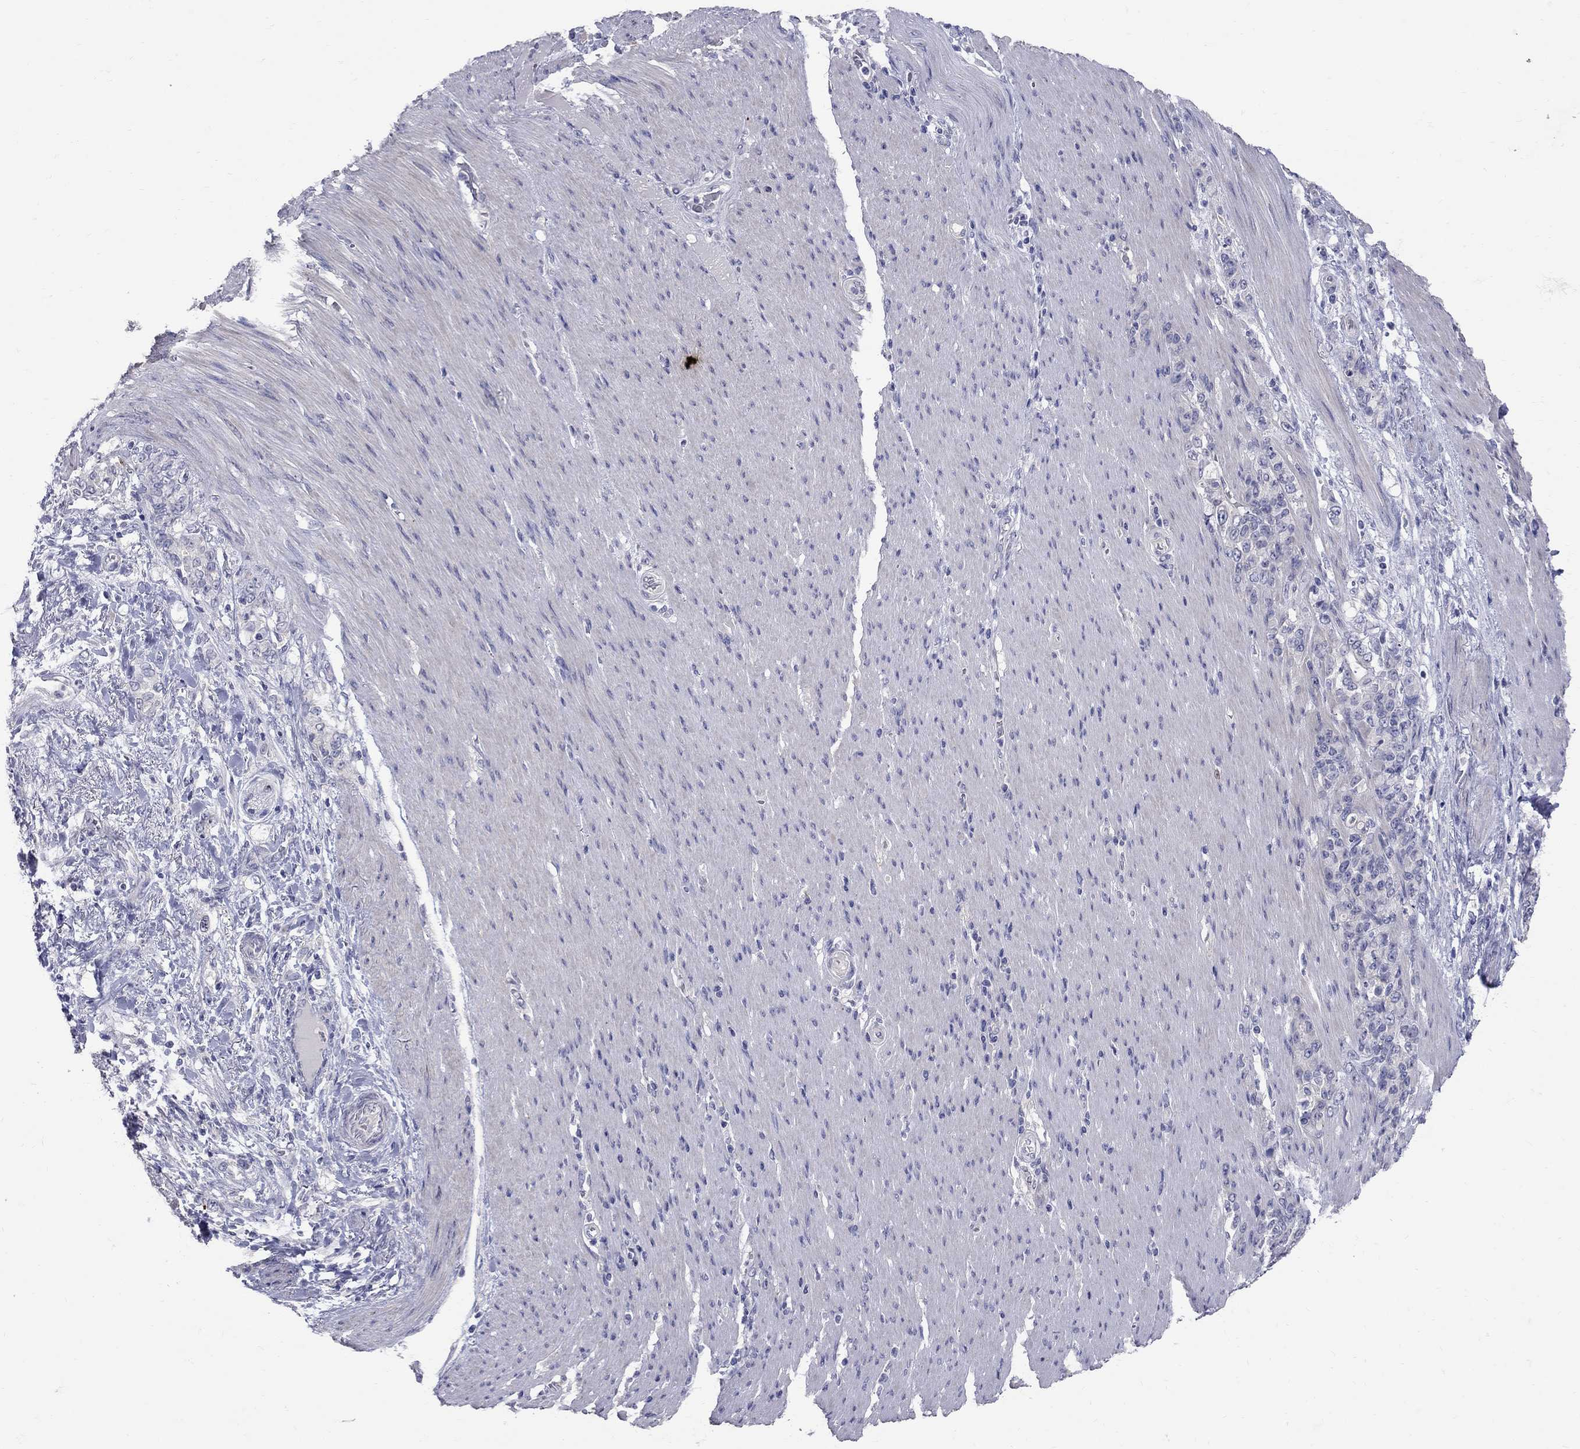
{"staining": {"intensity": "negative", "quantity": "none", "location": "none"}, "tissue": "stomach cancer", "cell_type": "Tumor cells", "image_type": "cancer", "snomed": [{"axis": "morphology", "description": "Normal tissue, NOS"}, {"axis": "morphology", "description": "Adenocarcinoma, NOS"}, {"axis": "topography", "description": "Stomach"}], "caption": "Photomicrograph shows no protein staining in tumor cells of adenocarcinoma (stomach) tissue.", "gene": "TP53TG5", "patient": {"sex": "female", "age": 79}}